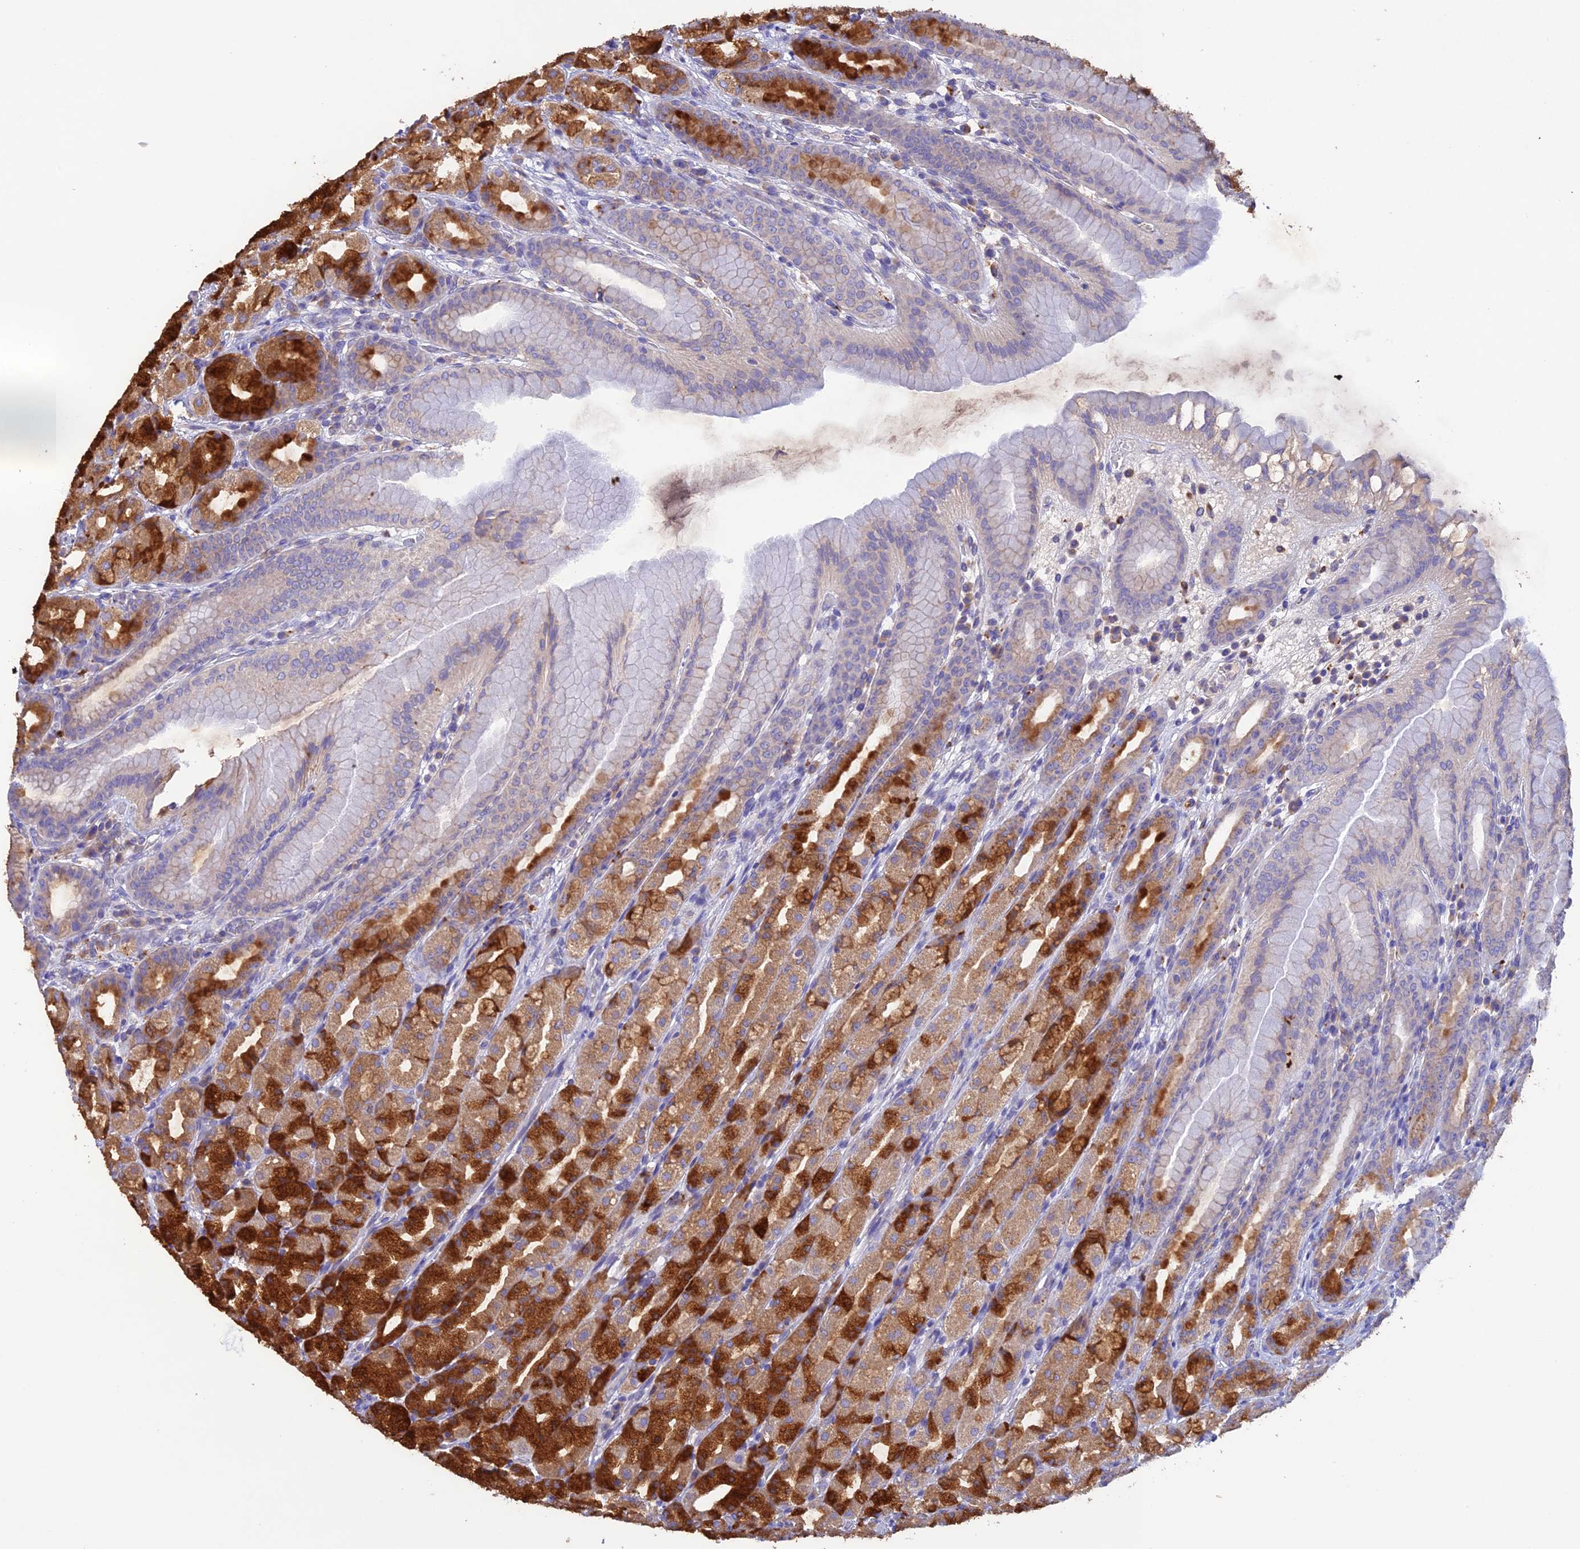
{"staining": {"intensity": "strong", "quantity": ">75%", "location": "cytoplasmic/membranous"}, "tissue": "stomach", "cell_type": "Glandular cells", "image_type": "normal", "snomed": [{"axis": "morphology", "description": "Normal tissue, NOS"}, {"axis": "topography", "description": "Stomach, upper"}], "caption": "Immunohistochemical staining of benign human stomach demonstrates high levels of strong cytoplasmic/membranous positivity in about >75% of glandular cells.", "gene": "ENSG00000255439", "patient": {"sex": "male", "age": 68}}